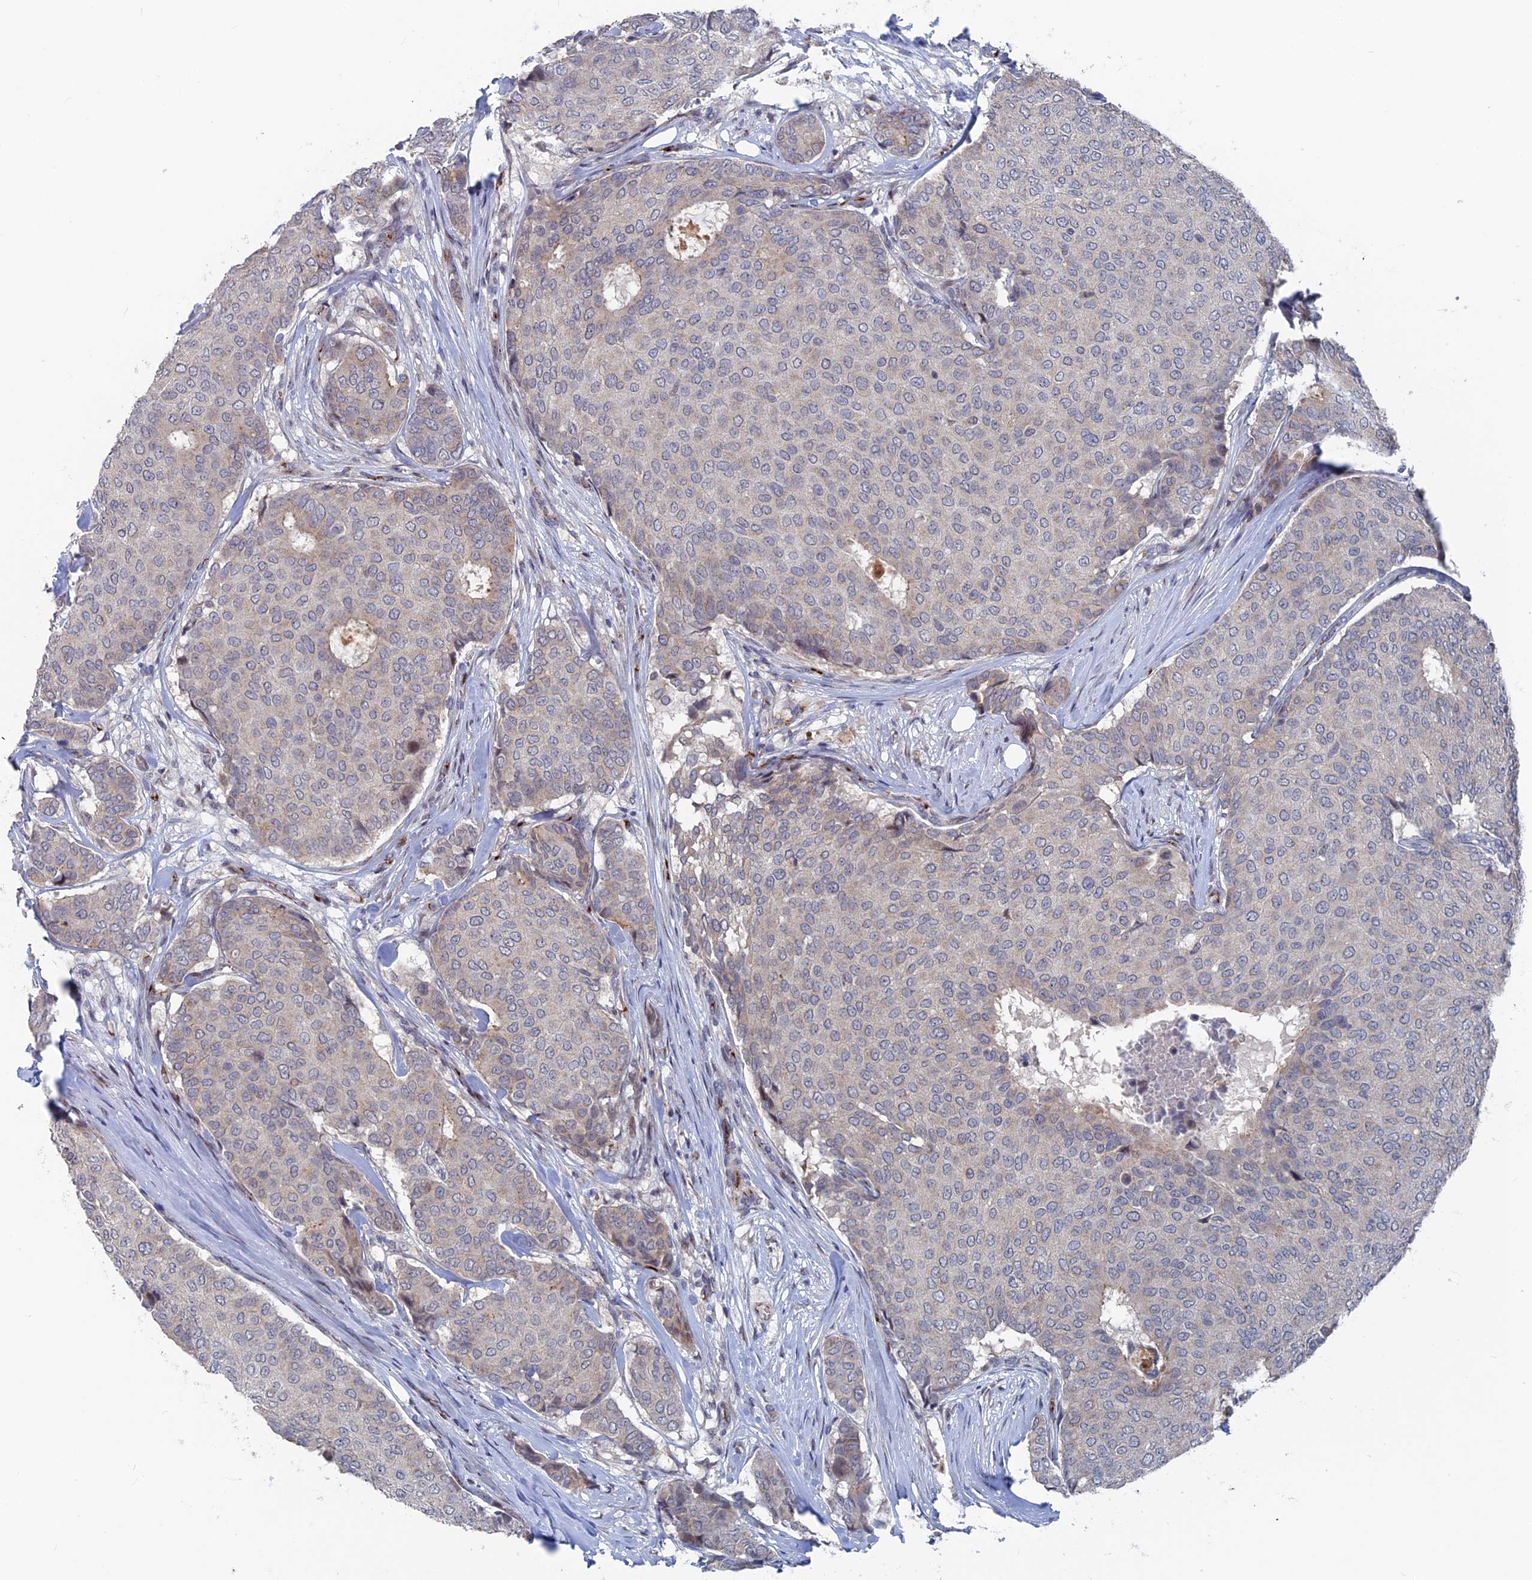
{"staining": {"intensity": "negative", "quantity": "none", "location": "none"}, "tissue": "breast cancer", "cell_type": "Tumor cells", "image_type": "cancer", "snomed": [{"axis": "morphology", "description": "Duct carcinoma"}, {"axis": "topography", "description": "Breast"}], "caption": "Histopathology image shows no significant protein positivity in tumor cells of breast cancer.", "gene": "SH3D21", "patient": {"sex": "female", "age": 75}}